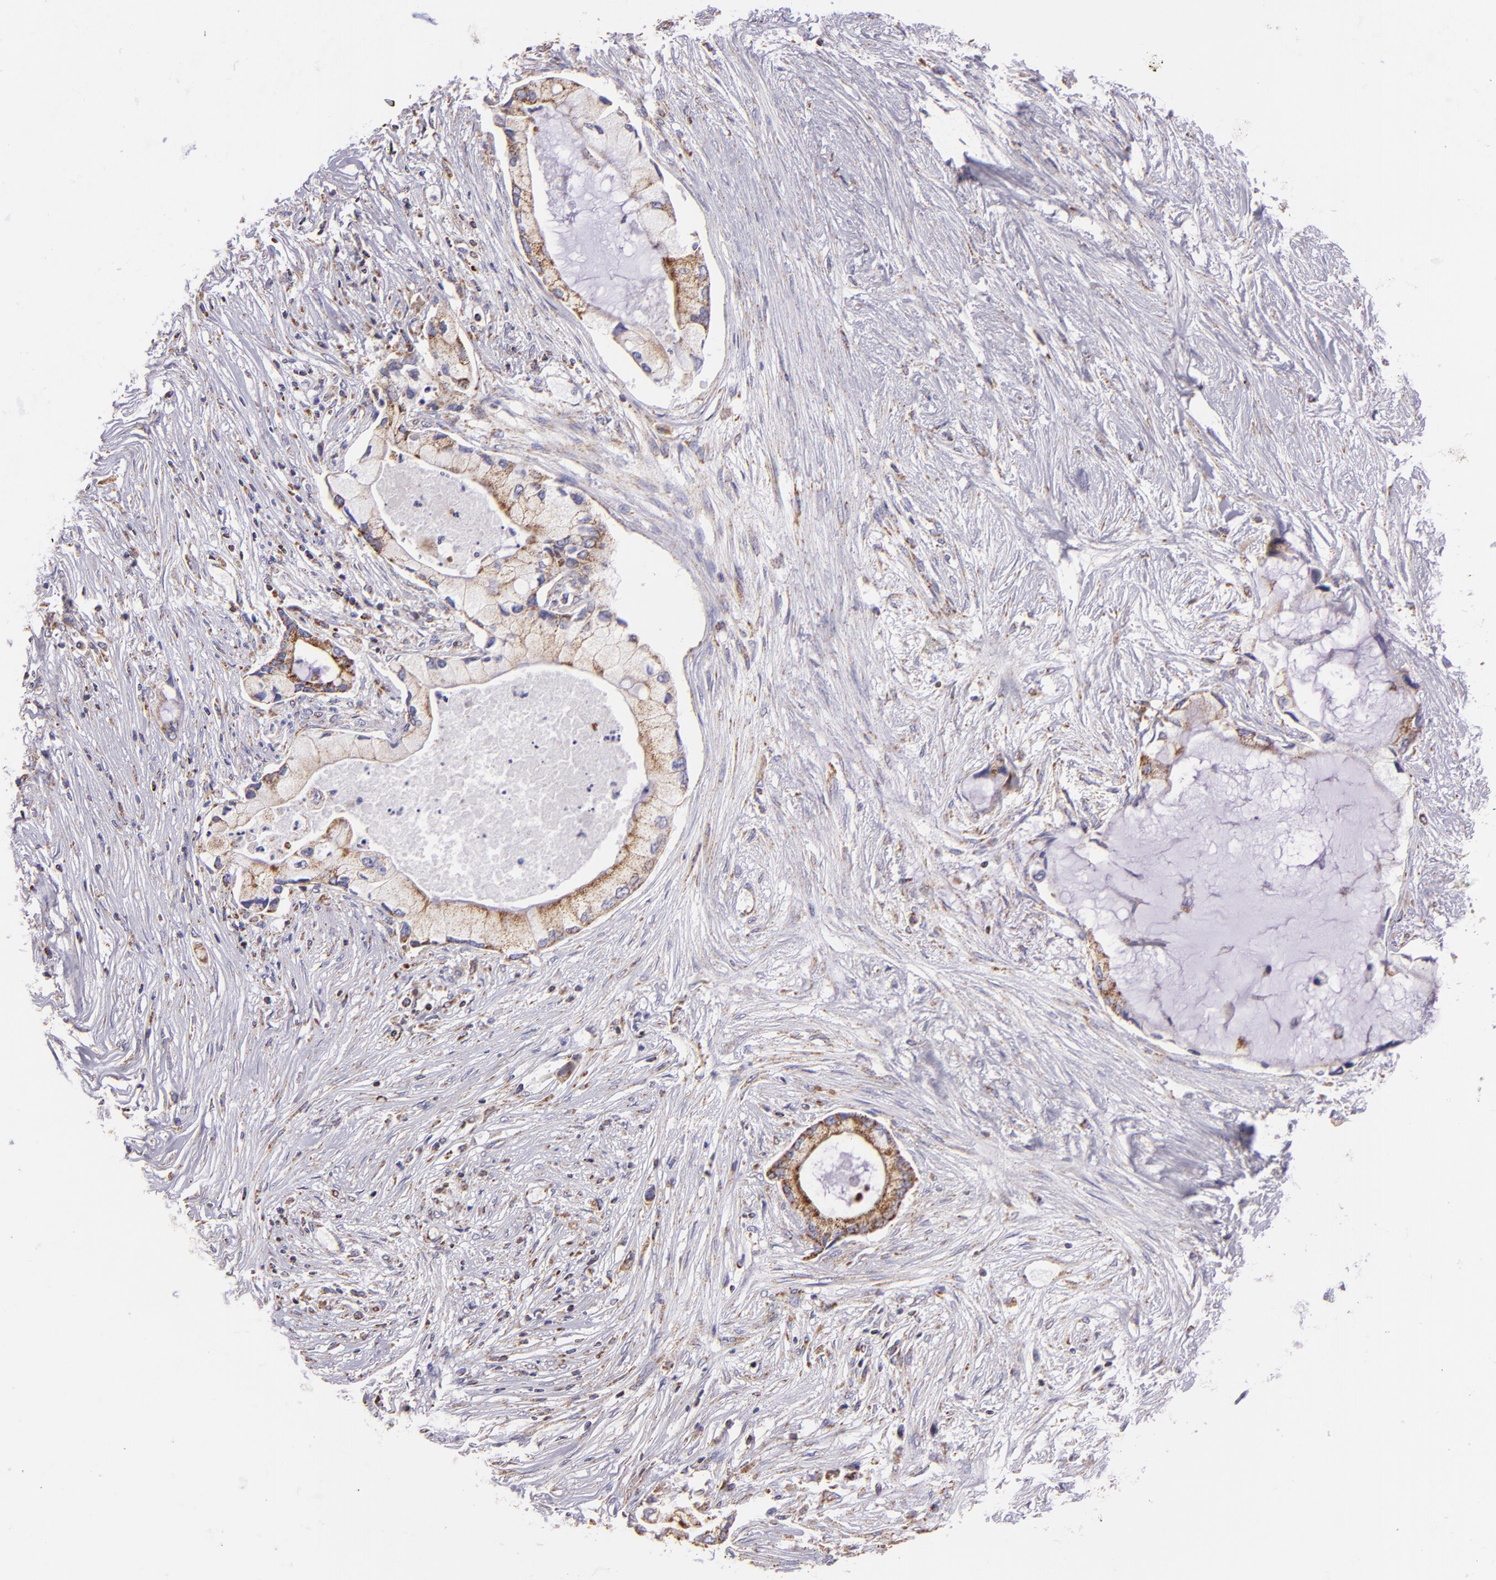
{"staining": {"intensity": "weak", "quantity": ">75%", "location": "cytoplasmic/membranous"}, "tissue": "pancreatic cancer", "cell_type": "Tumor cells", "image_type": "cancer", "snomed": [{"axis": "morphology", "description": "Adenocarcinoma, NOS"}, {"axis": "topography", "description": "Pancreas"}], "caption": "An immunohistochemistry (IHC) image of tumor tissue is shown. Protein staining in brown labels weak cytoplasmic/membranous positivity in pancreatic cancer within tumor cells. (IHC, brightfield microscopy, high magnification).", "gene": "HSPD1", "patient": {"sex": "female", "age": 59}}